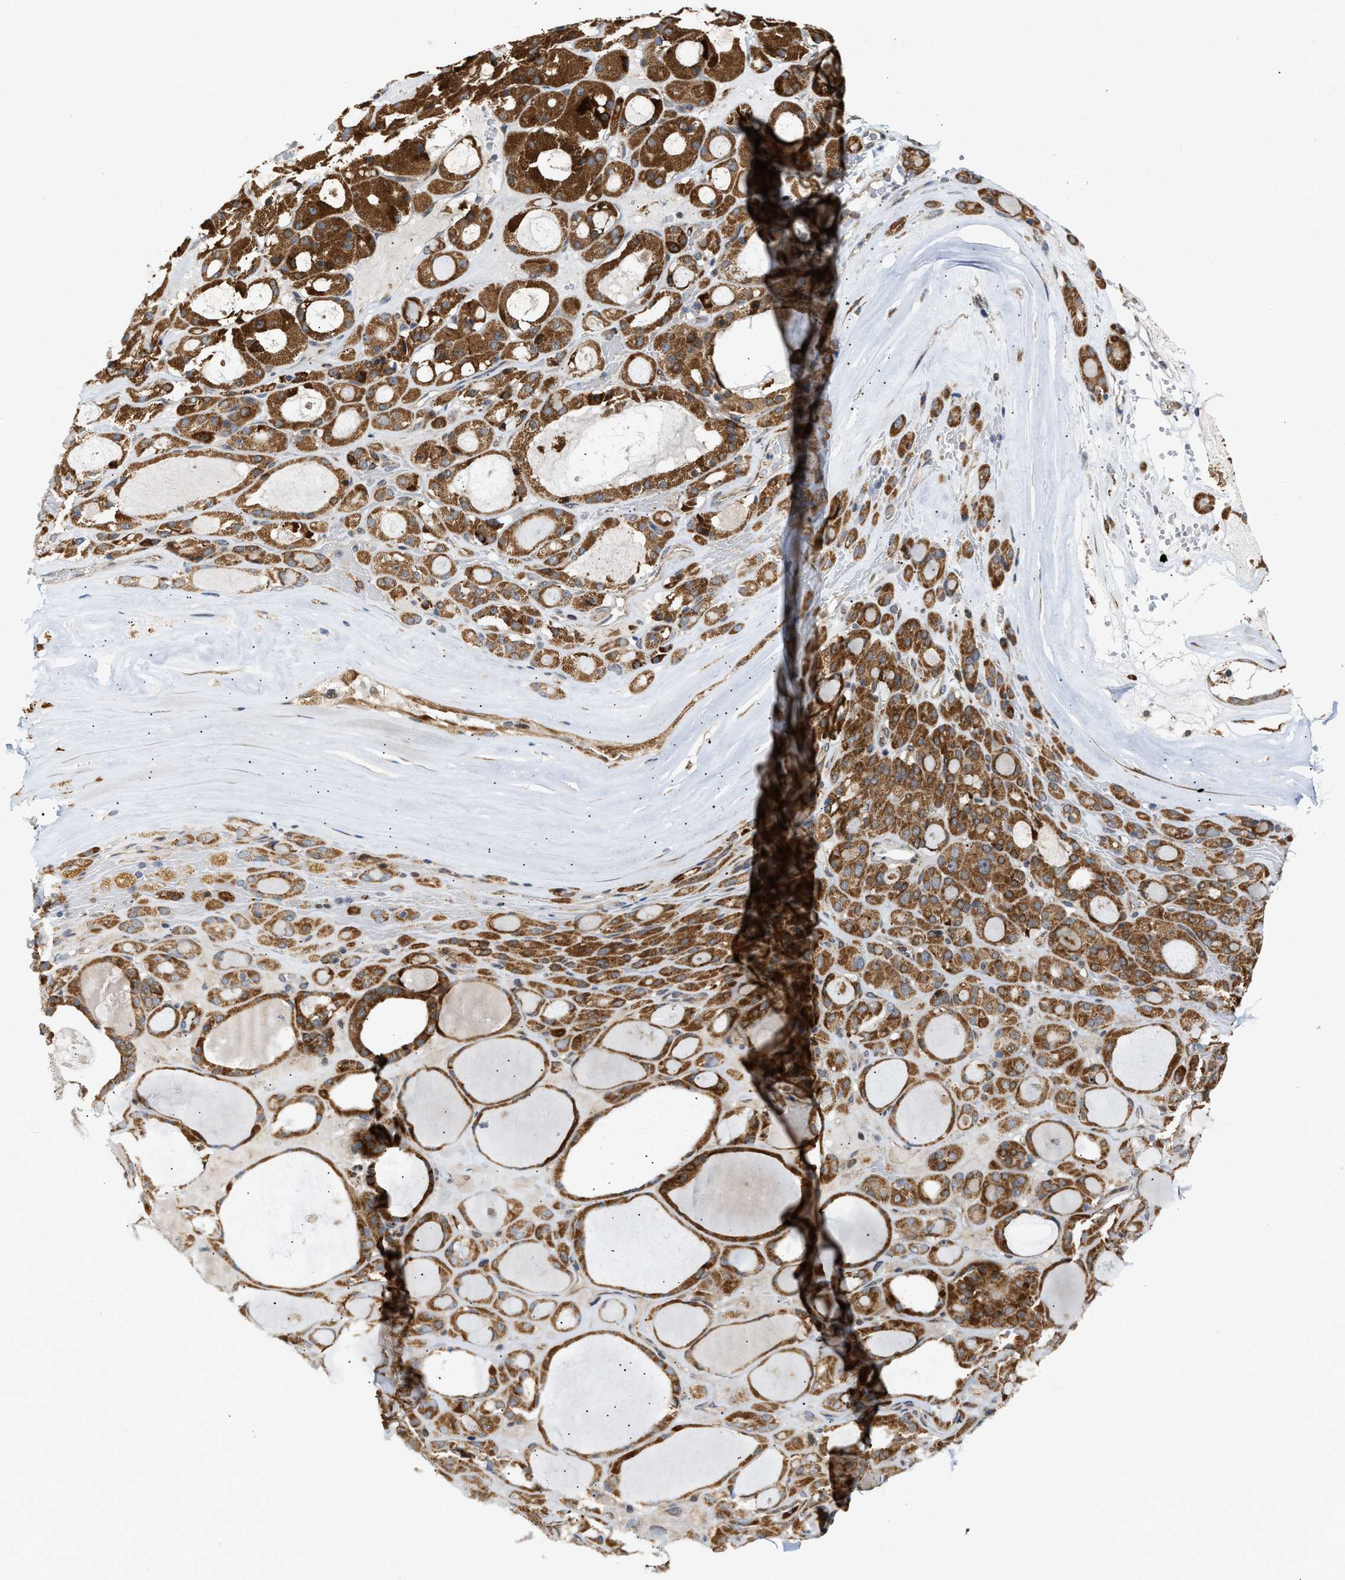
{"staining": {"intensity": "moderate", "quantity": ">75%", "location": "cytoplasmic/membranous"}, "tissue": "thyroid gland", "cell_type": "Glandular cells", "image_type": "normal", "snomed": [{"axis": "morphology", "description": "Normal tissue, NOS"}, {"axis": "morphology", "description": "Carcinoma, NOS"}, {"axis": "topography", "description": "Thyroid gland"}], "caption": "Immunohistochemical staining of unremarkable human thyroid gland demonstrates moderate cytoplasmic/membranous protein expression in approximately >75% of glandular cells. (Stains: DAB in brown, nuclei in blue, Microscopy: brightfield microscopy at high magnification).", "gene": "DEPTOR", "patient": {"sex": "female", "age": 86}}